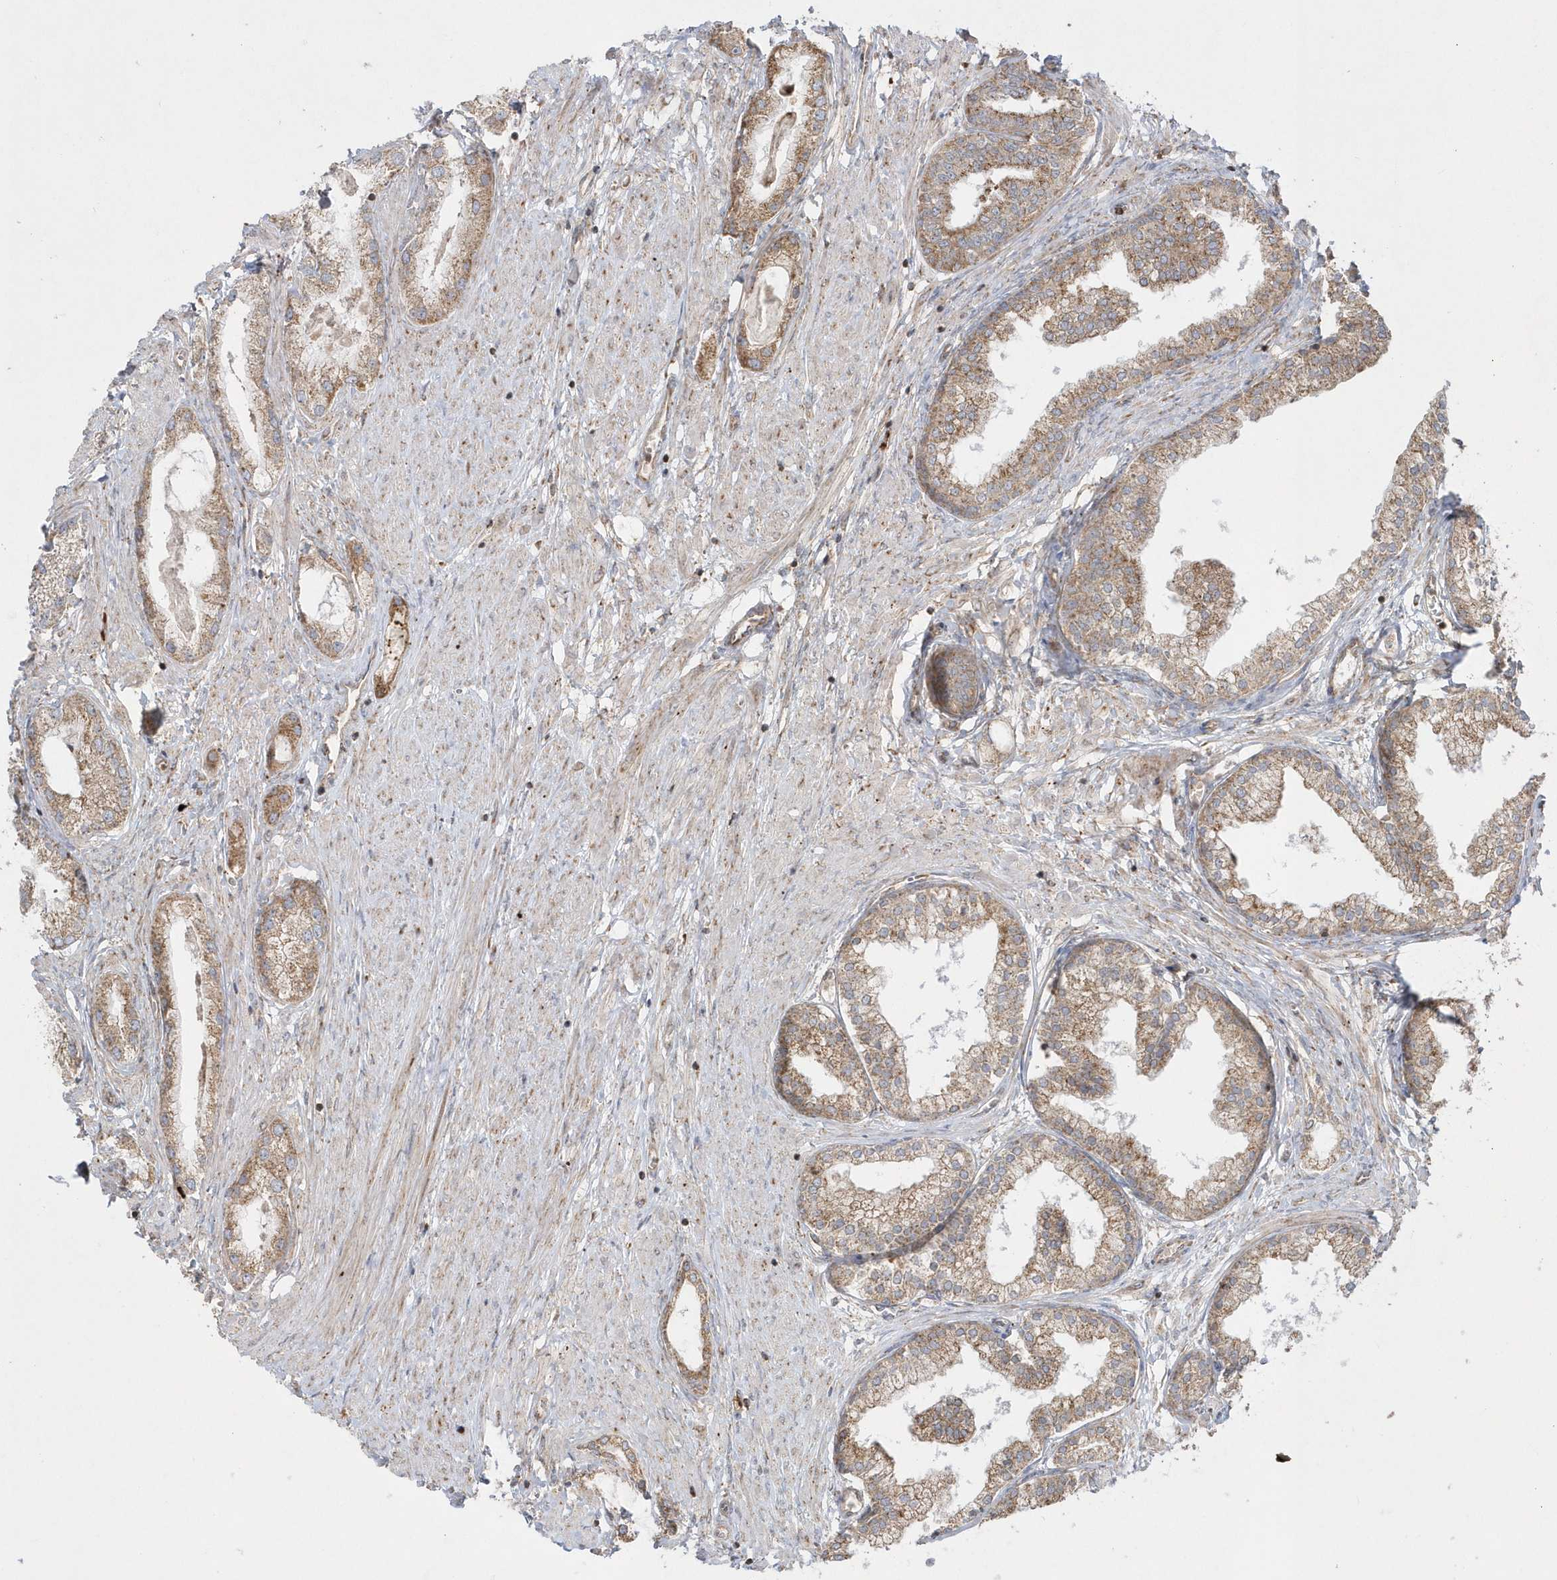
{"staining": {"intensity": "moderate", "quantity": ">75%", "location": "cytoplasmic/membranous"}, "tissue": "prostate cancer", "cell_type": "Tumor cells", "image_type": "cancer", "snomed": [{"axis": "morphology", "description": "Adenocarcinoma, Low grade"}, {"axis": "topography", "description": "Prostate"}], "caption": "Prostate cancer (low-grade adenocarcinoma) was stained to show a protein in brown. There is medium levels of moderate cytoplasmic/membranous staining in approximately >75% of tumor cells.", "gene": "SH3BP2", "patient": {"sex": "male", "age": 63}}